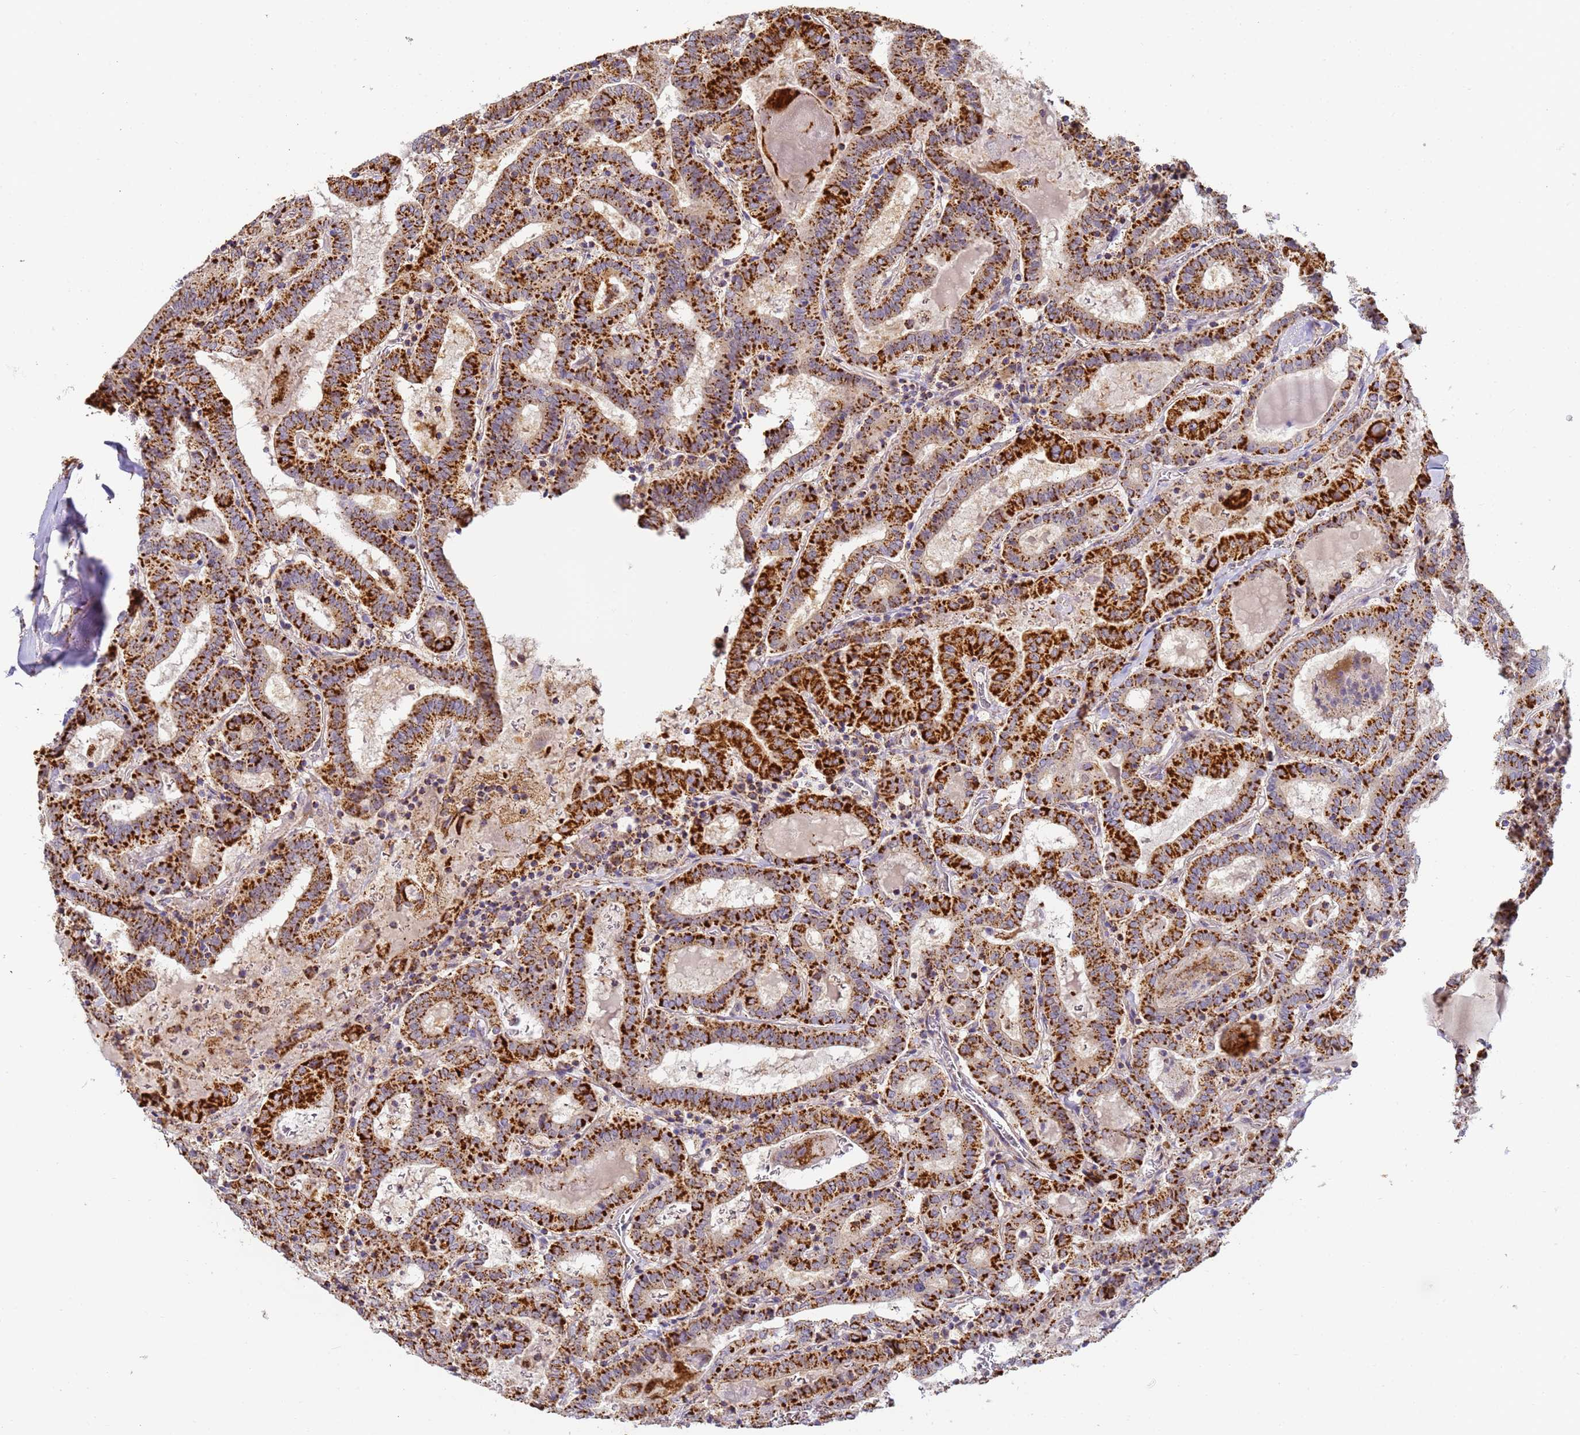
{"staining": {"intensity": "strong", "quantity": ">75%", "location": "cytoplasmic/membranous"}, "tissue": "thyroid cancer", "cell_type": "Tumor cells", "image_type": "cancer", "snomed": [{"axis": "morphology", "description": "Papillary adenocarcinoma, NOS"}, {"axis": "topography", "description": "Thyroid gland"}], "caption": "Immunohistochemistry (IHC) image of human thyroid cancer (papillary adenocarcinoma) stained for a protein (brown), which exhibits high levels of strong cytoplasmic/membranous staining in approximately >75% of tumor cells.", "gene": "FRG2C", "patient": {"sex": "female", "age": 72}}